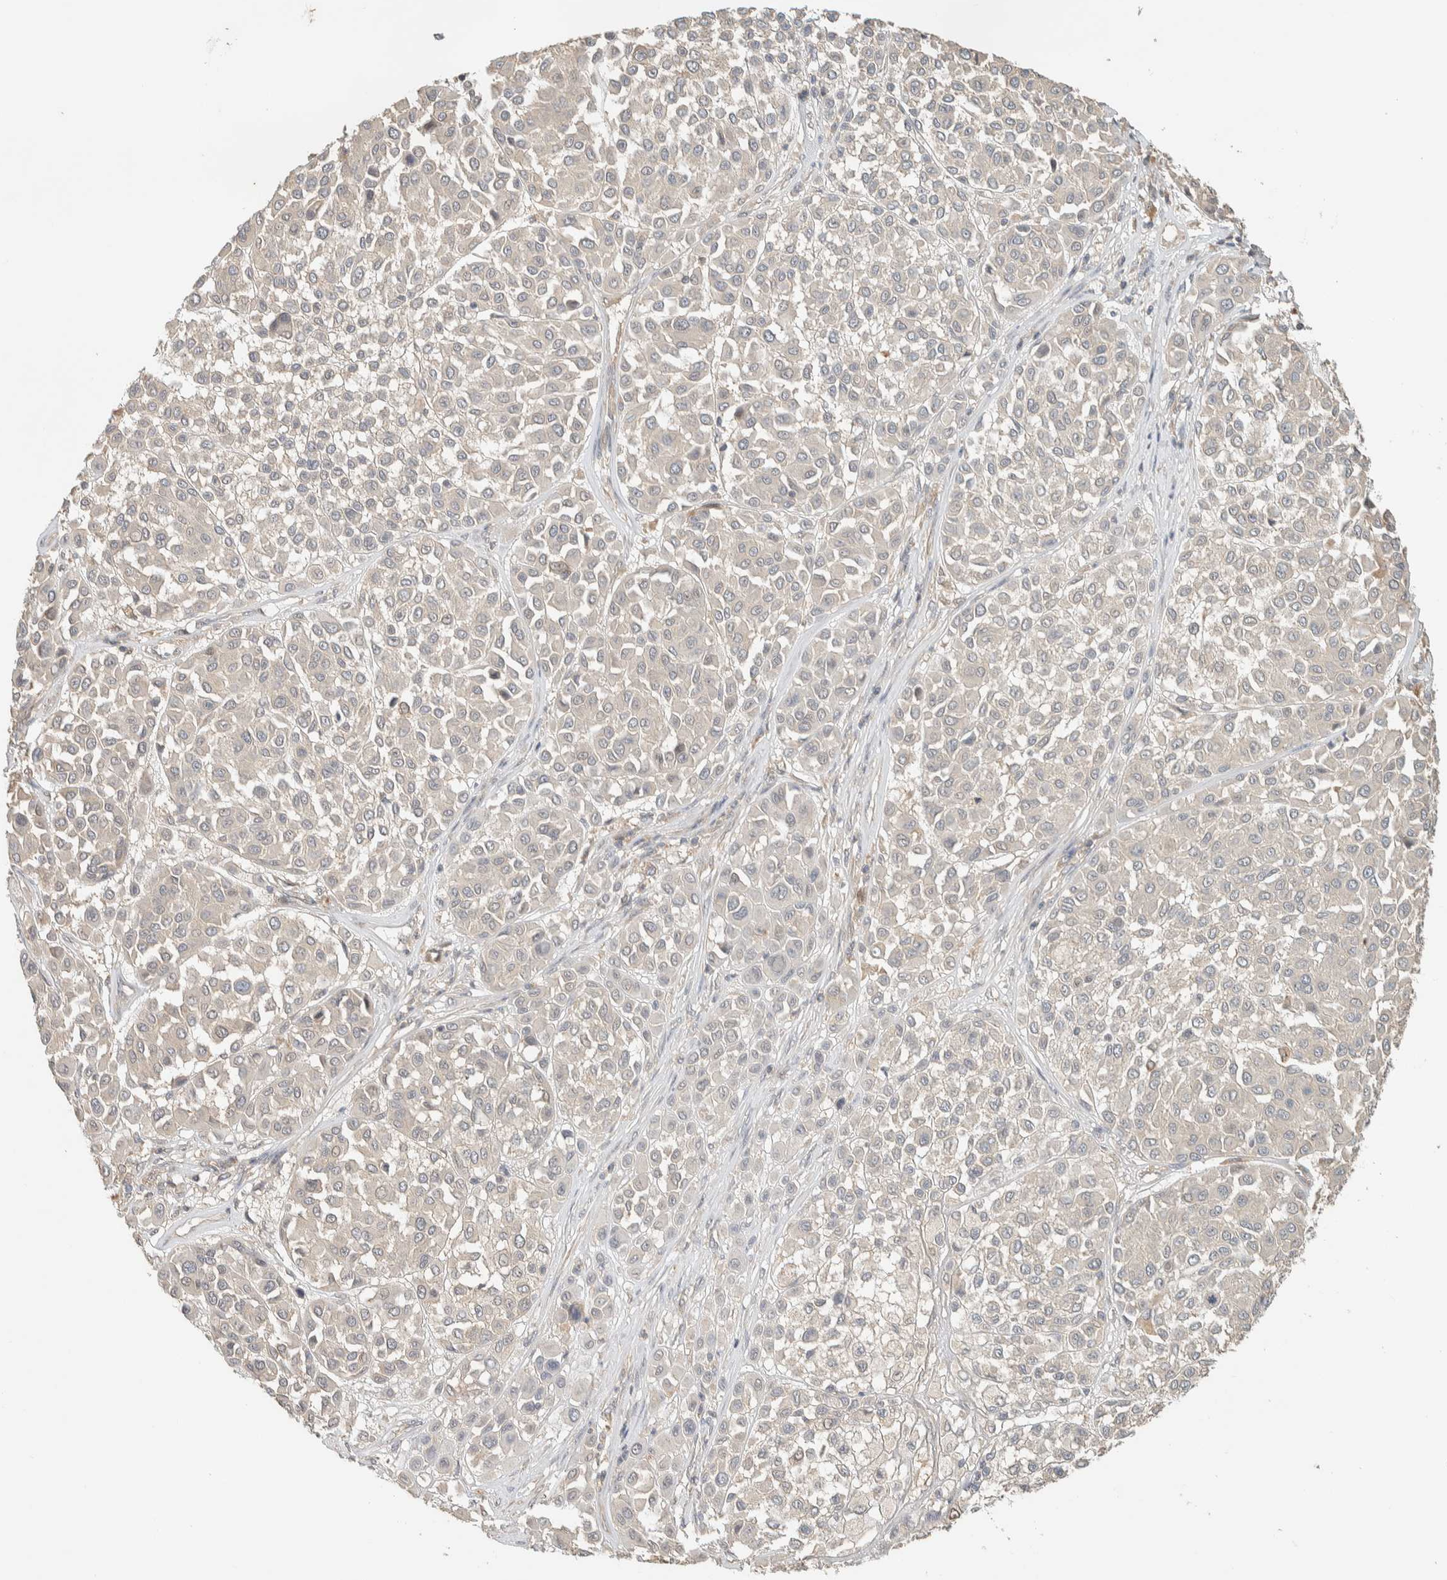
{"staining": {"intensity": "negative", "quantity": "none", "location": "none"}, "tissue": "melanoma", "cell_type": "Tumor cells", "image_type": "cancer", "snomed": [{"axis": "morphology", "description": "Malignant melanoma, Metastatic site"}, {"axis": "topography", "description": "Soft tissue"}], "caption": "Immunohistochemical staining of human malignant melanoma (metastatic site) demonstrates no significant expression in tumor cells.", "gene": "RAB11FIP1", "patient": {"sex": "male", "age": 41}}